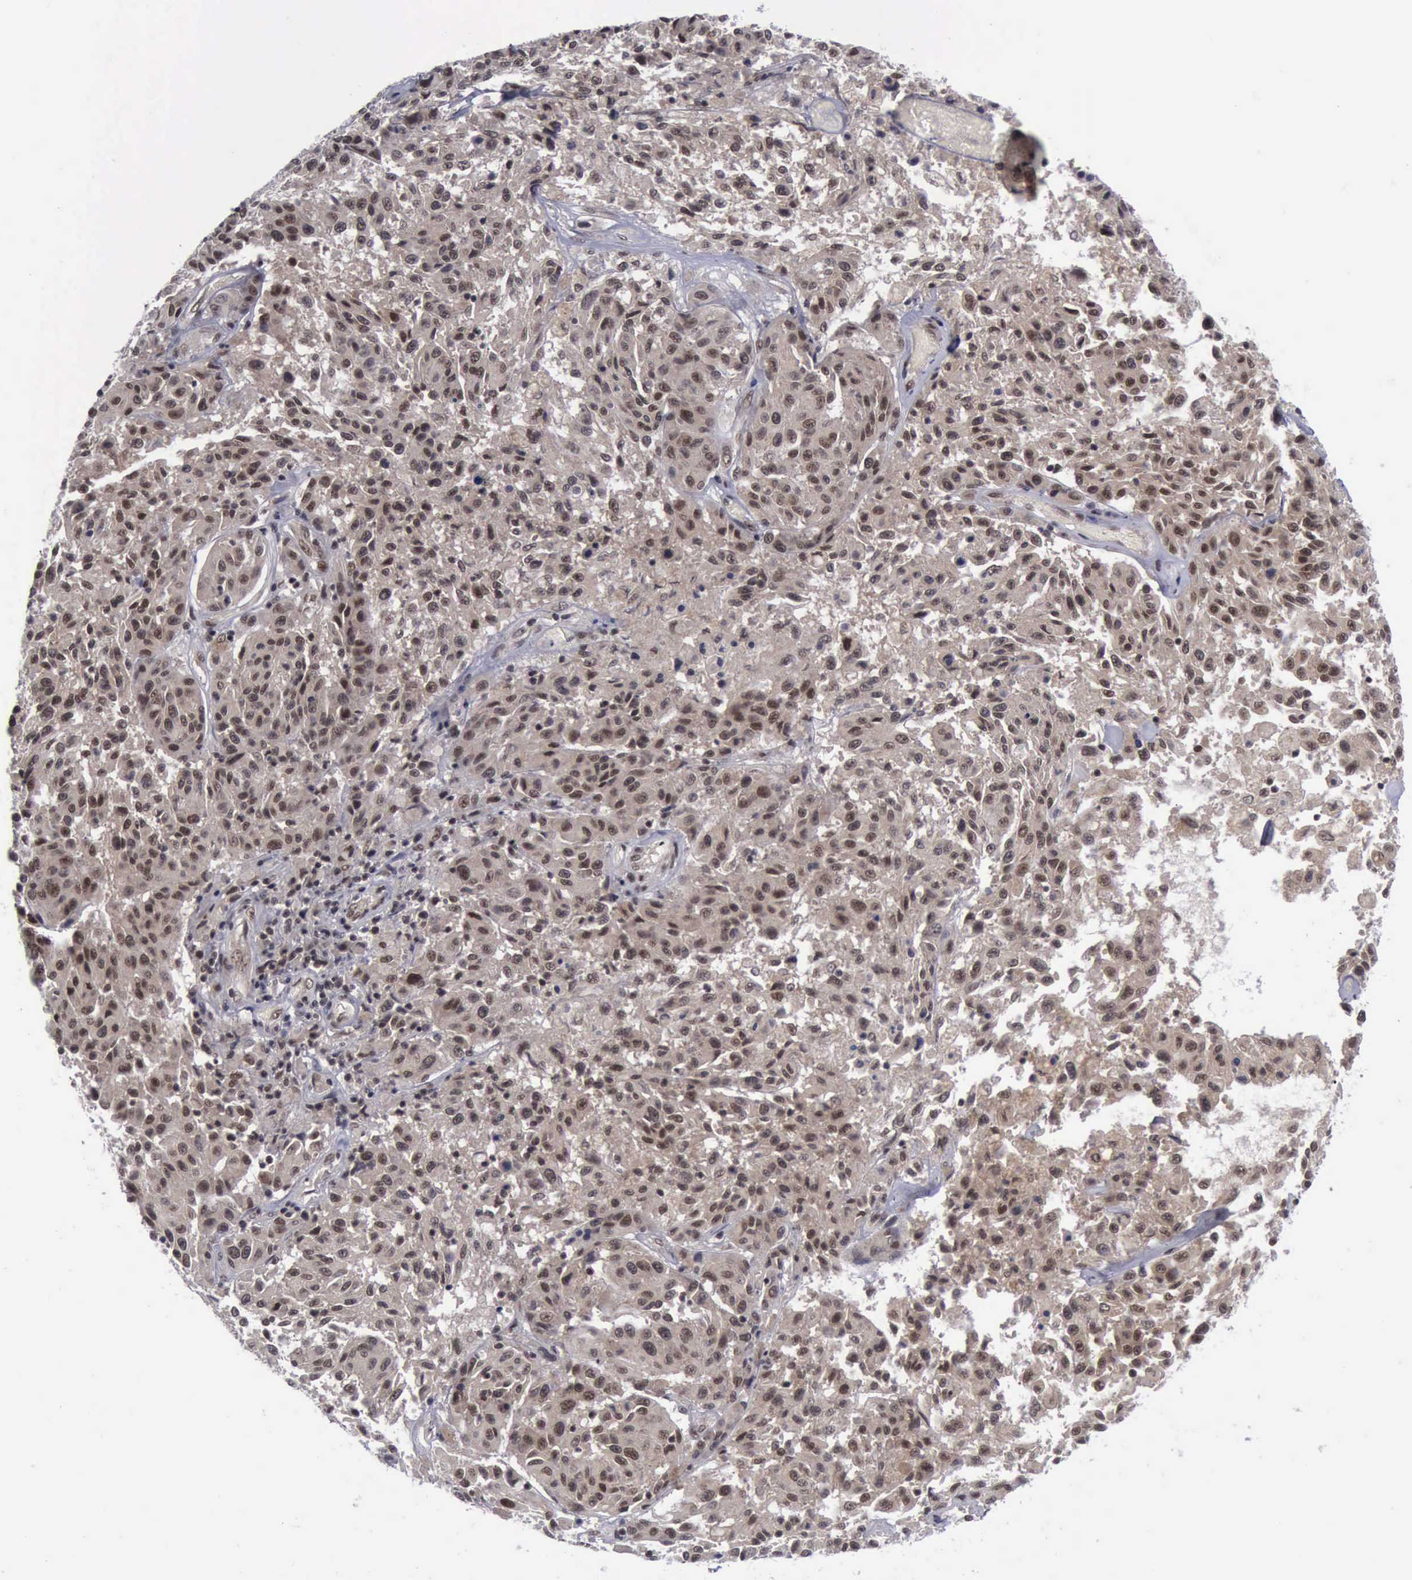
{"staining": {"intensity": "moderate", "quantity": ">75%", "location": "cytoplasmic/membranous,nuclear"}, "tissue": "melanoma", "cell_type": "Tumor cells", "image_type": "cancer", "snomed": [{"axis": "morphology", "description": "Malignant melanoma, NOS"}, {"axis": "topography", "description": "Skin"}], "caption": "Moderate cytoplasmic/membranous and nuclear protein expression is seen in about >75% of tumor cells in melanoma. The staining was performed using DAB (3,3'-diaminobenzidine), with brown indicating positive protein expression. Nuclei are stained blue with hematoxylin.", "gene": "ATM", "patient": {"sex": "female", "age": 77}}